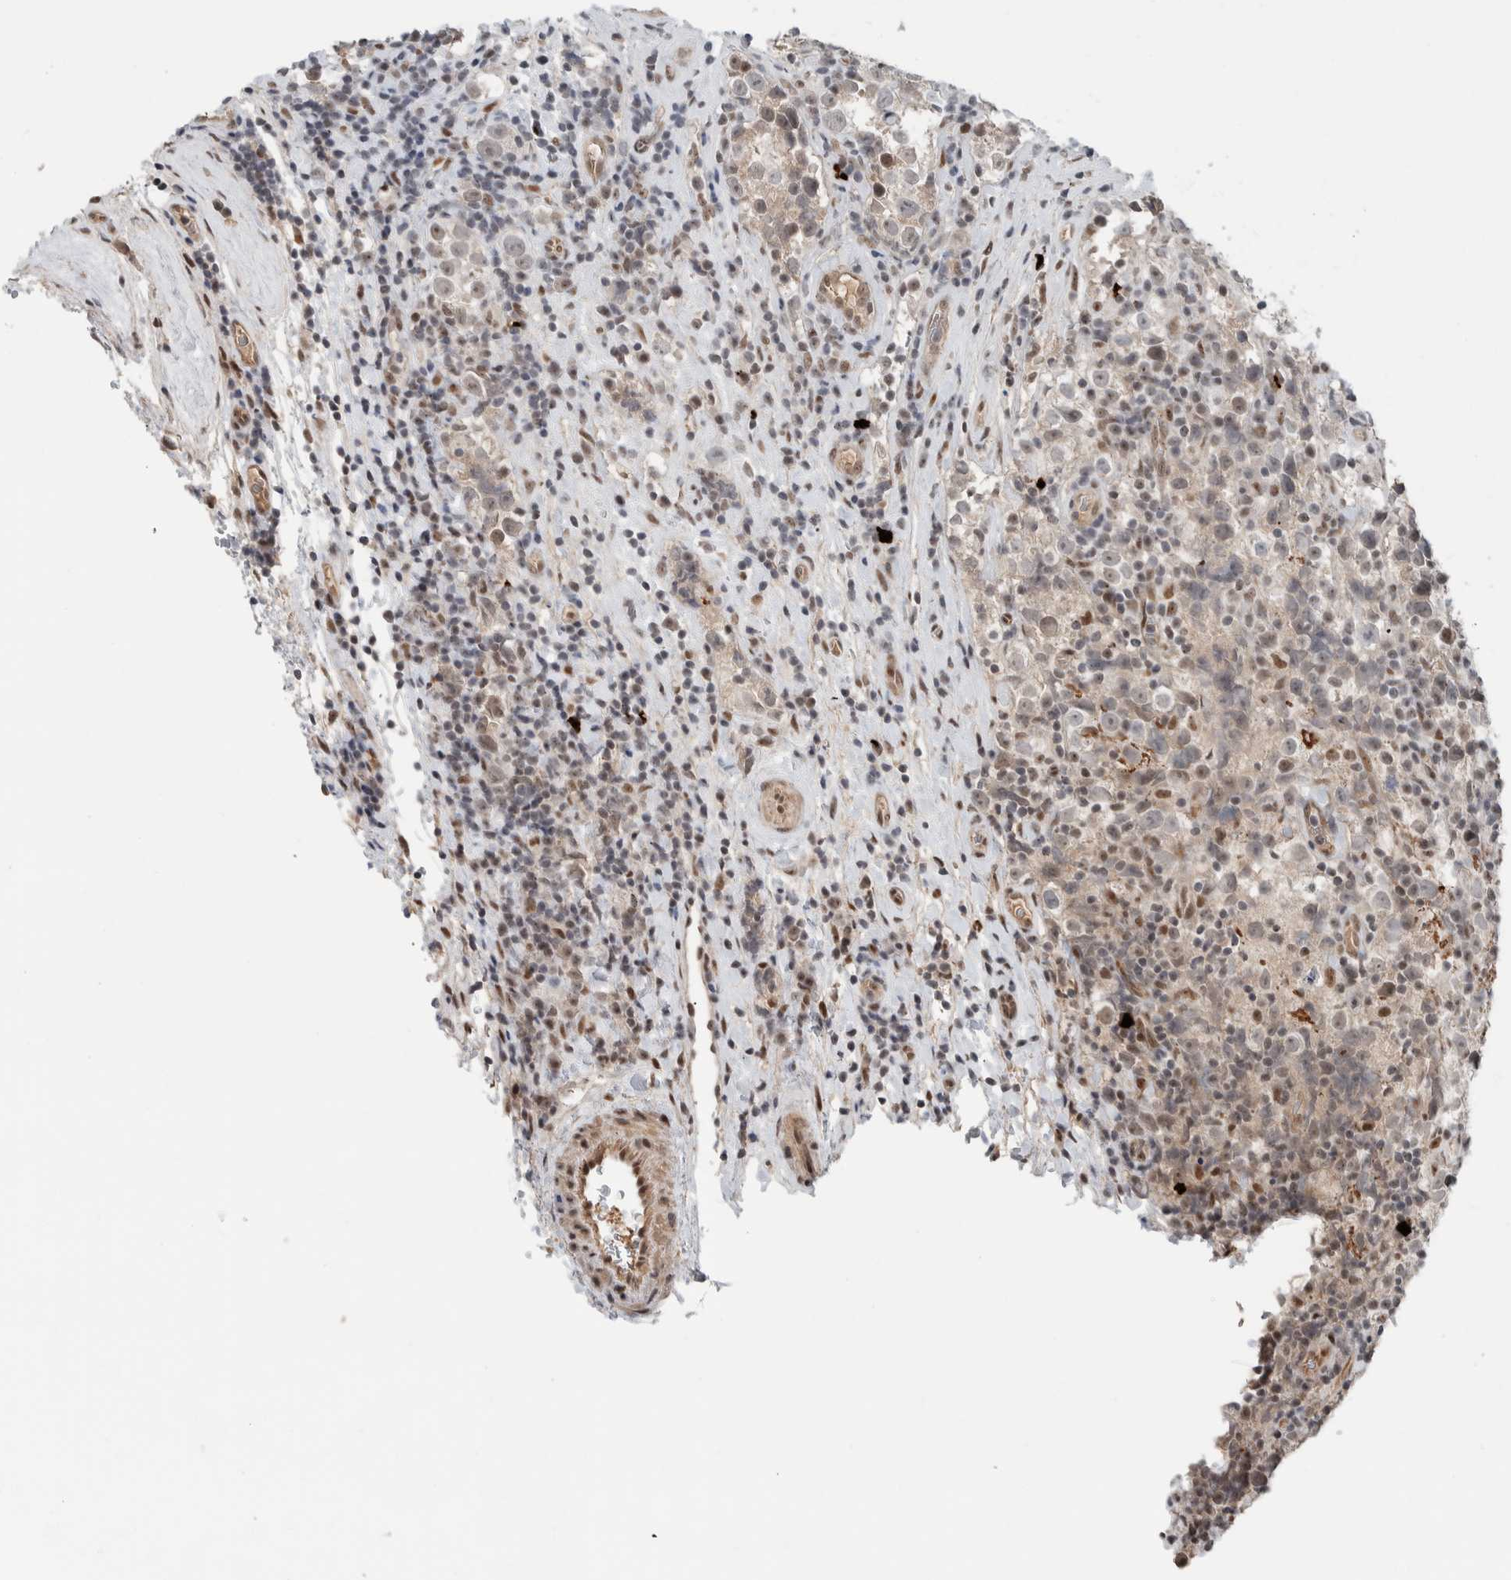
{"staining": {"intensity": "weak", "quantity": "<25%", "location": "cytoplasmic/membranous"}, "tissue": "testis cancer", "cell_type": "Tumor cells", "image_type": "cancer", "snomed": [{"axis": "morphology", "description": "Normal tissue, NOS"}, {"axis": "morphology", "description": "Seminoma, NOS"}, {"axis": "topography", "description": "Testis"}], "caption": "Seminoma (testis) stained for a protein using IHC shows no positivity tumor cells.", "gene": "ZFP91", "patient": {"sex": "male", "age": 43}}